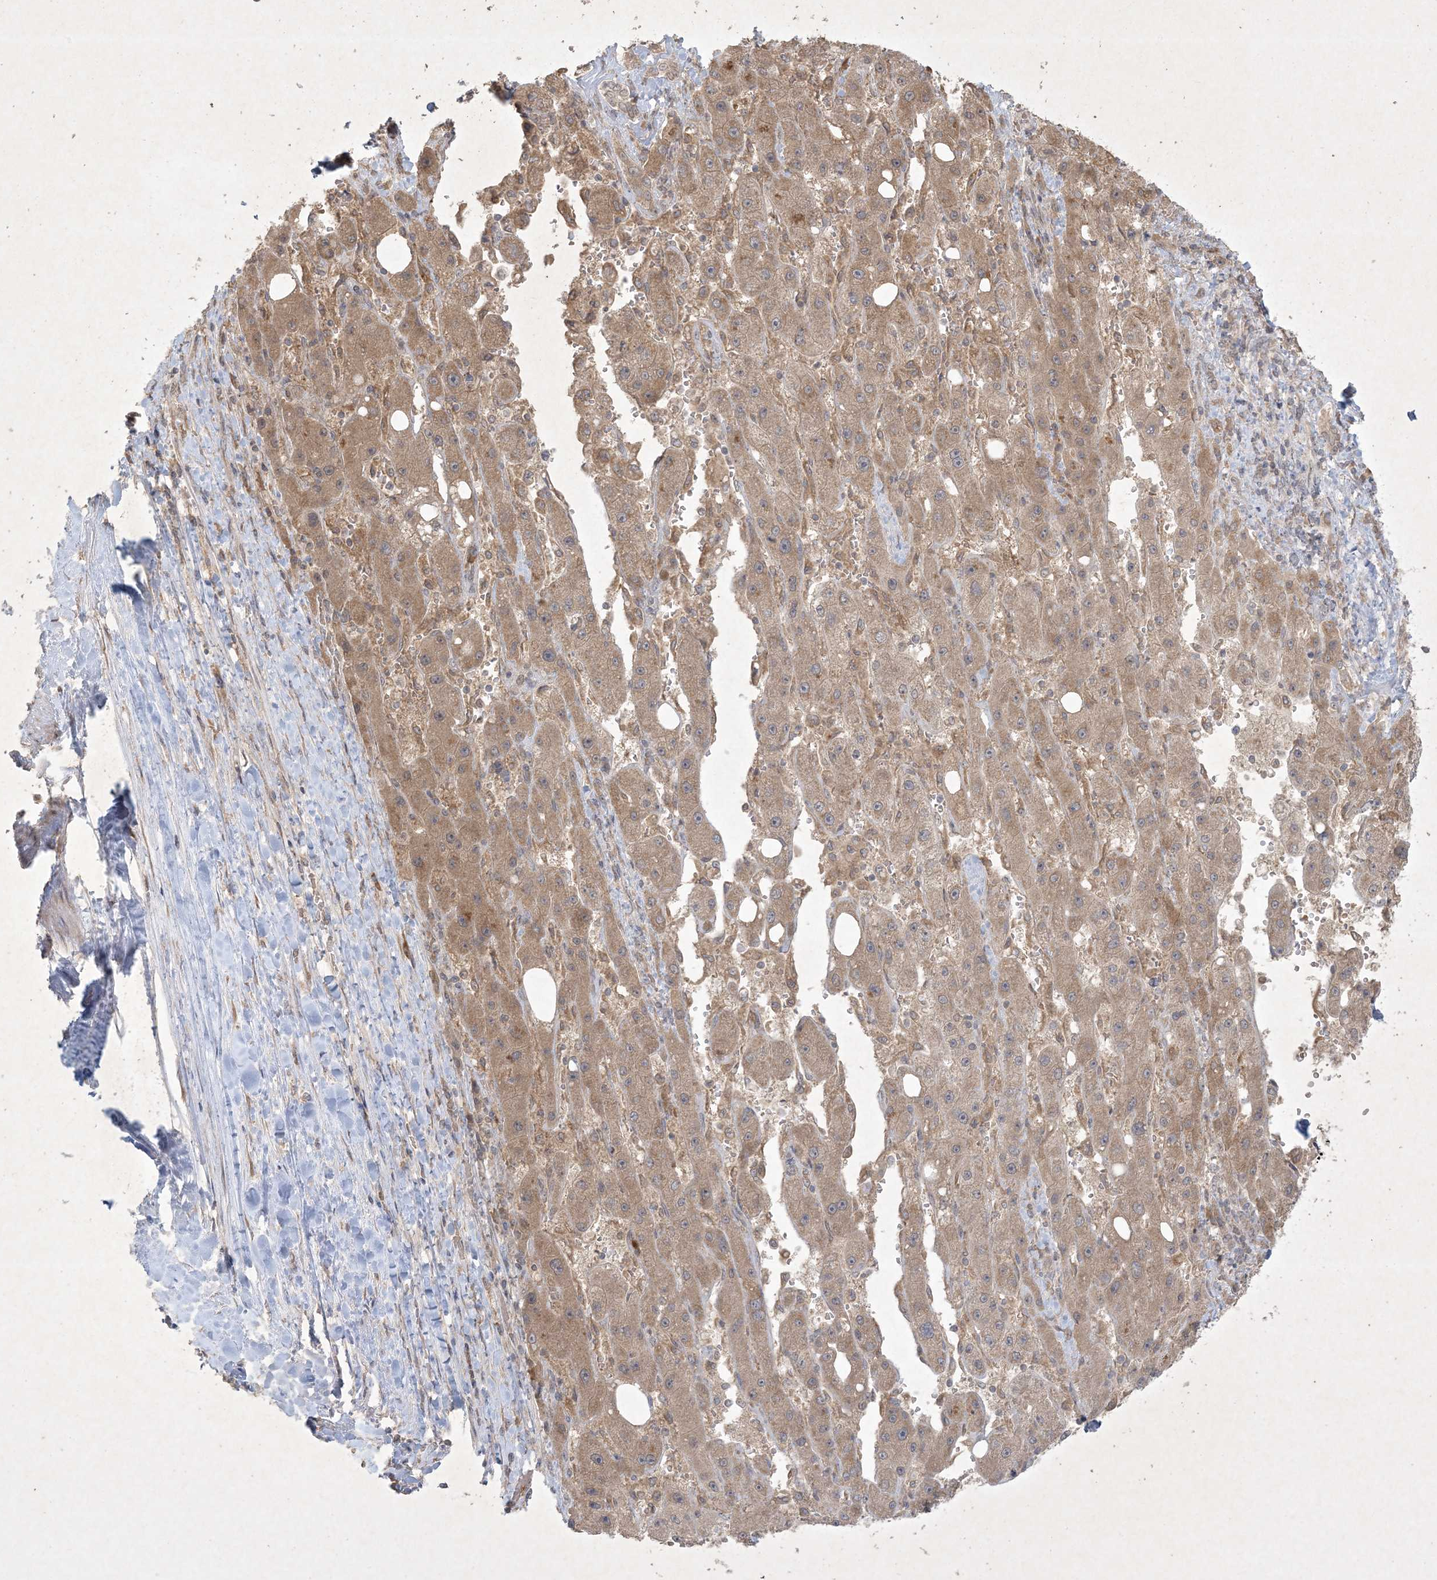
{"staining": {"intensity": "moderate", "quantity": ">75%", "location": "cytoplasmic/membranous"}, "tissue": "liver cancer", "cell_type": "Tumor cells", "image_type": "cancer", "snomed": [{"axis": "morphology", "description": "Carcinoma, Hepatocellular, NOS"}, {"axis": "topography", "description": "Liver"}], "caption": "Immunohistochemistry histopathology image of neoplastic tissue: liver cancer (hepatocellular carcinoma) stained using immunohistochemistry (IHC) displays medium levels of moderate protein expression localized specifically in the cytoplasmic/membranous of tumor cells, appearing as a cytoplasmic/membranous brown color.", "gene": "NRBP2", "patient": {"sex": "female", "age": 73}}